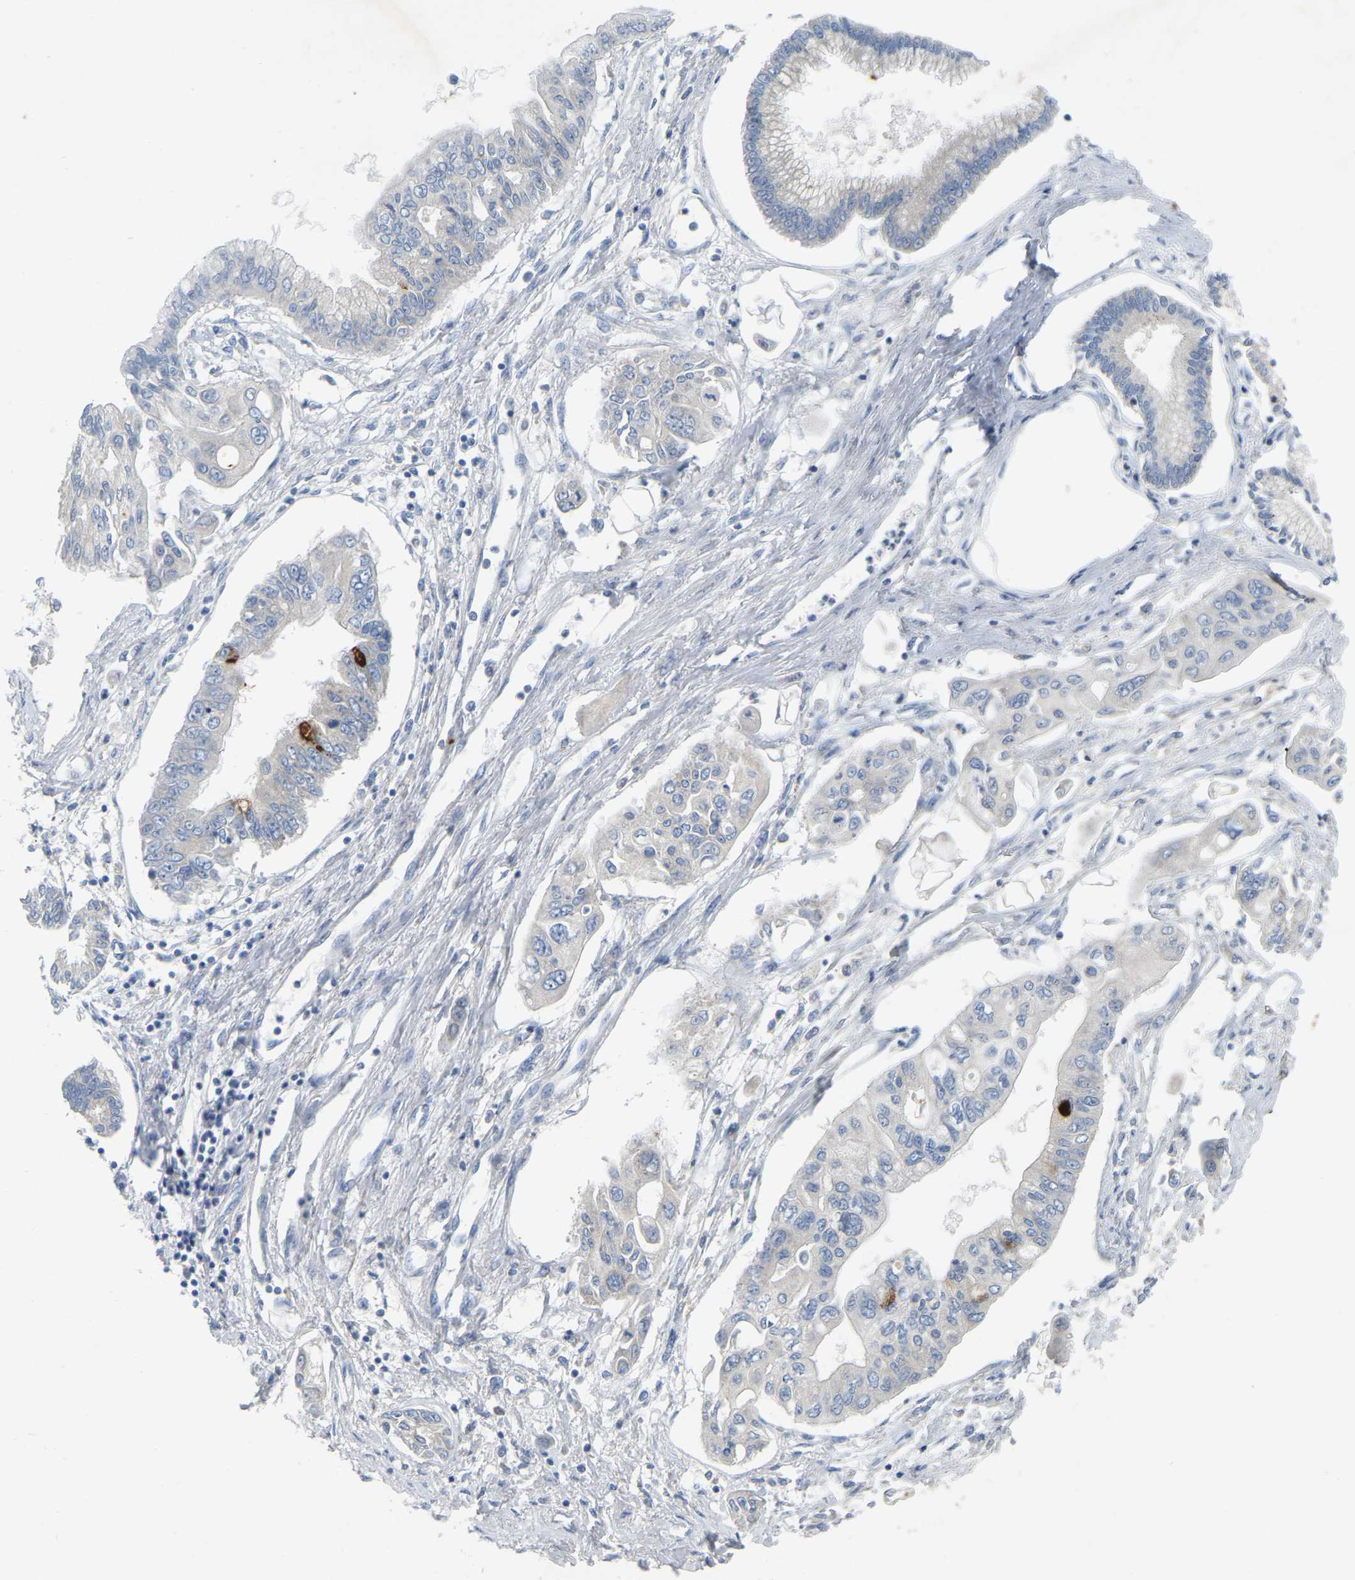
{"staining": {"intensity": "negative", "quantity": "none", "location": "none"}, "tissue": "pancreatic cancer", "cell_type": "Tumor cells", "image_type": "cancer", "snomed": [{"axis": "morphology", "description": "Adenocarcinoma, NOS"}, {"axis": "topography", "description": "Pancreas"}], "caption": "The photomicrograph displays no staining of tumor cells in pancreatic cancer (adenocarcinoma). (DAB (3,3'-diaminobenzidine) immunohistochemistry (IHC) visualized using brightfield microscopy, high magnification).", "gene": "PARL", "patient": {"sex": "female", "age": 77}}